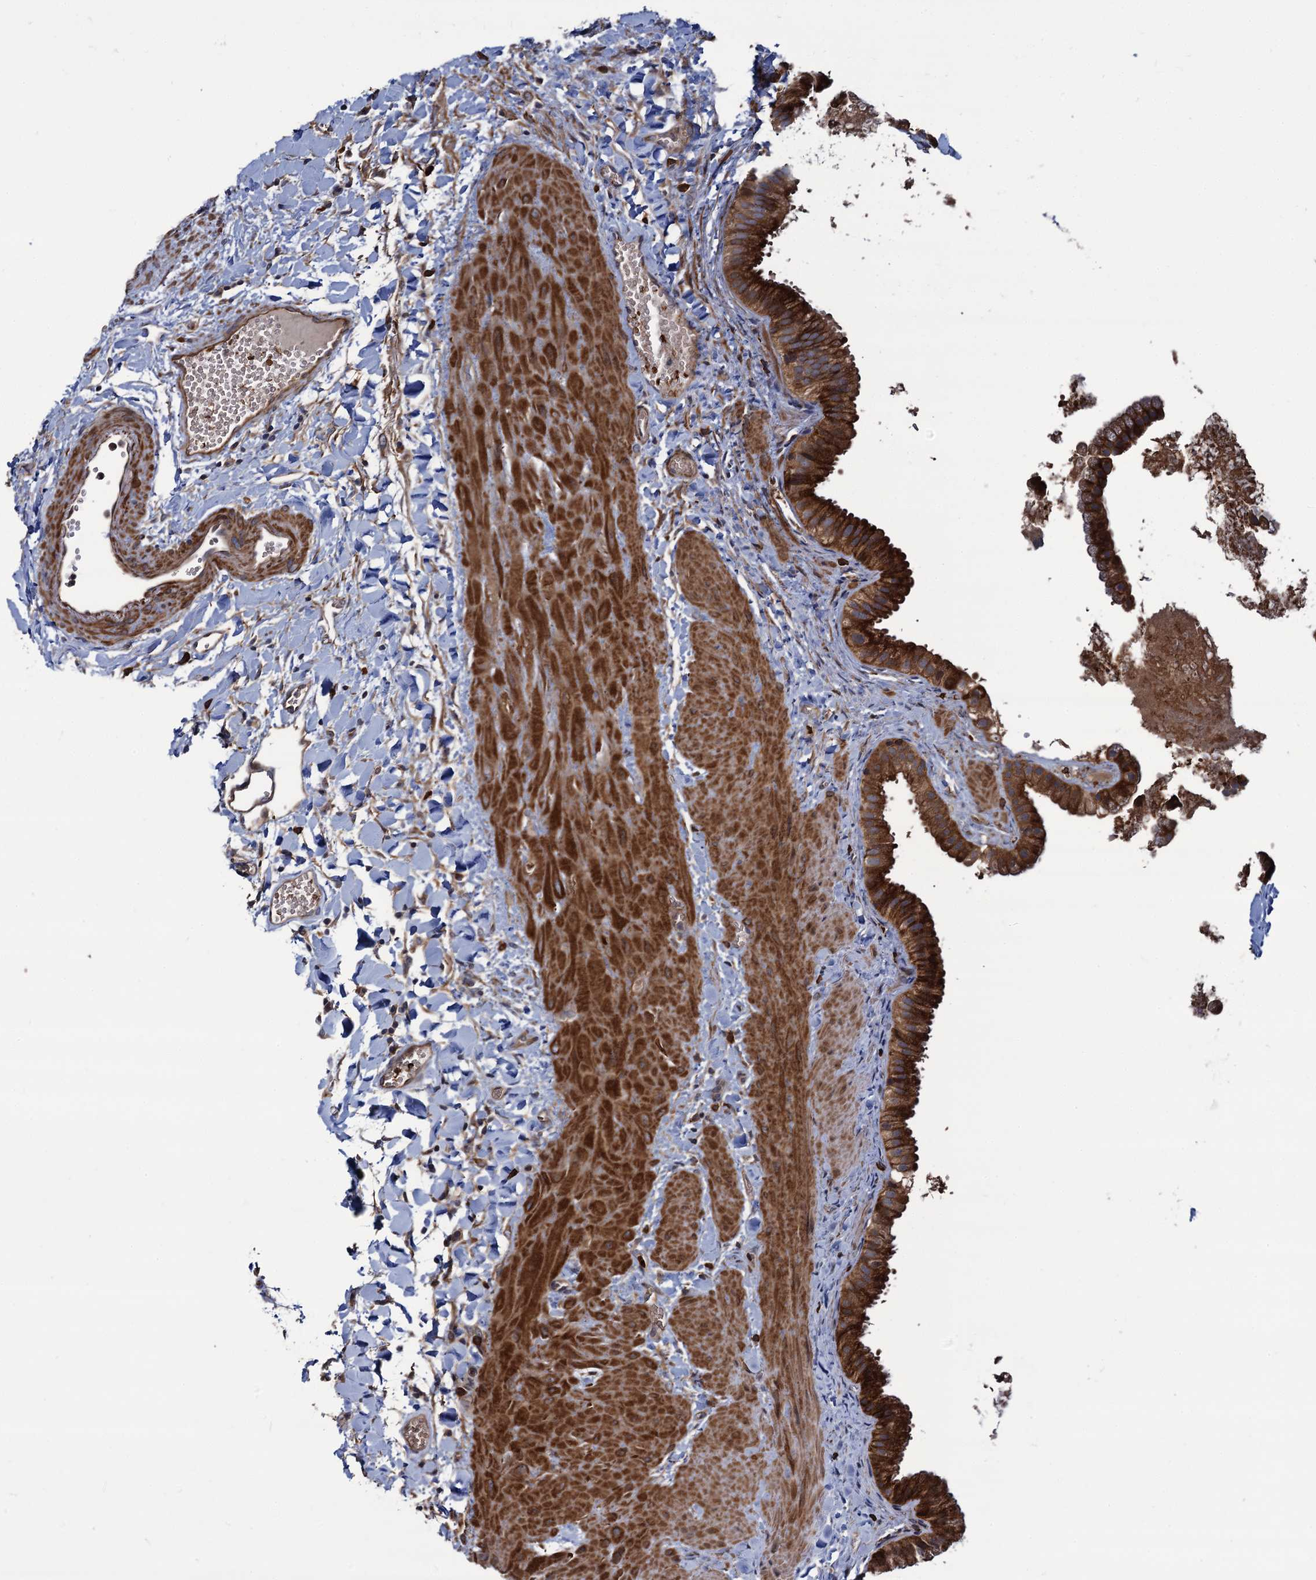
{"staining": {"intensity": "strong", "quantity": ">75%", "location": "cytoplasmic/membranous"}, "tissue": "gallbladder", "cell_type": "Glandular cells", "image_type": "normal", "snomed": [{"axis": "morphology", "description": "Normal tissue, NOS"}, {"axis": "topography", "description": "Gallbladder"}], "caption": "A histopathology image showing strong cytoplasmic/membranous staining in about >75% of glandular cells in unremarkable gallbladder, as visualized by brown immunohistochemical staining.", "gene": "KXD1", "patient": {"sex": "male", "age": 55}}